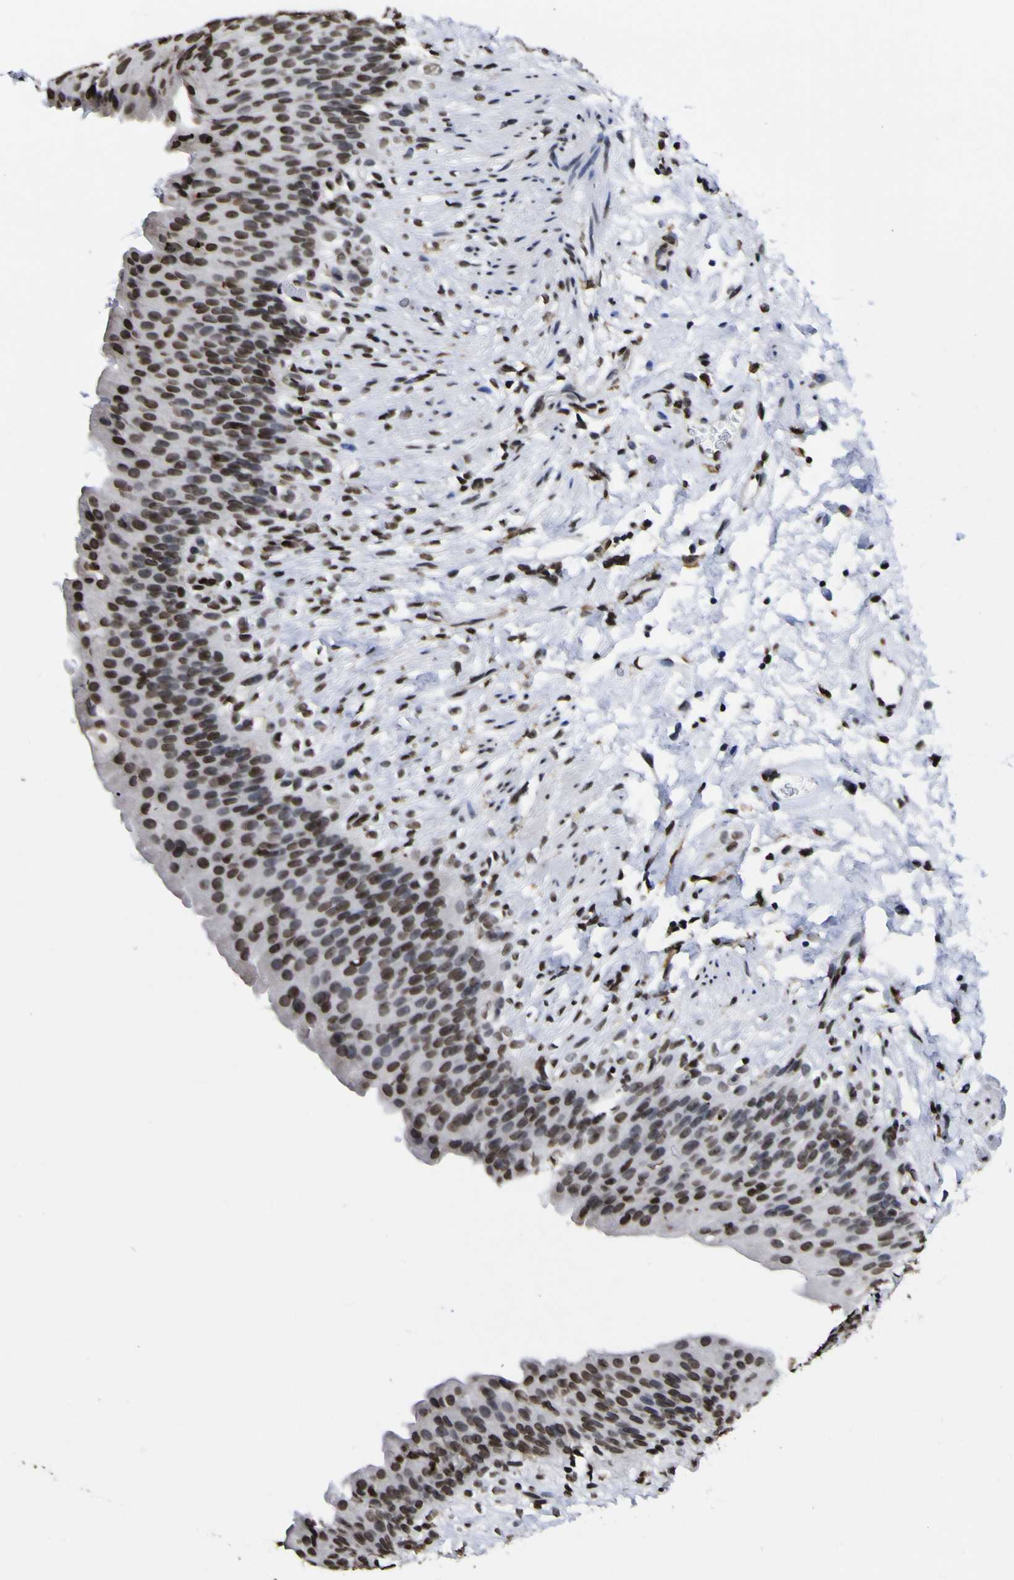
{"staining": {"intensity": "strong", "quantity": ">75%", "location": "nuclear"}, "tissue": "urinary bladder", "cell_type": "Urothelial cells", "image_type": "normal", "snomed": [{"axis": "morphology", "description": "Normal tissue, NOS"}, {"axis": "topography", "description": "Urinary bladder"}], "caption": "Immunohistochemistry (IHC) (DAB (3,3'-diaminobenzidine)) staining of benign urinary bladder shows strong nuclear protein staining in approximately >75% of urothelial cells.", "gene": "PIAS1", "patient": {"sex": "female", "age": 79}}